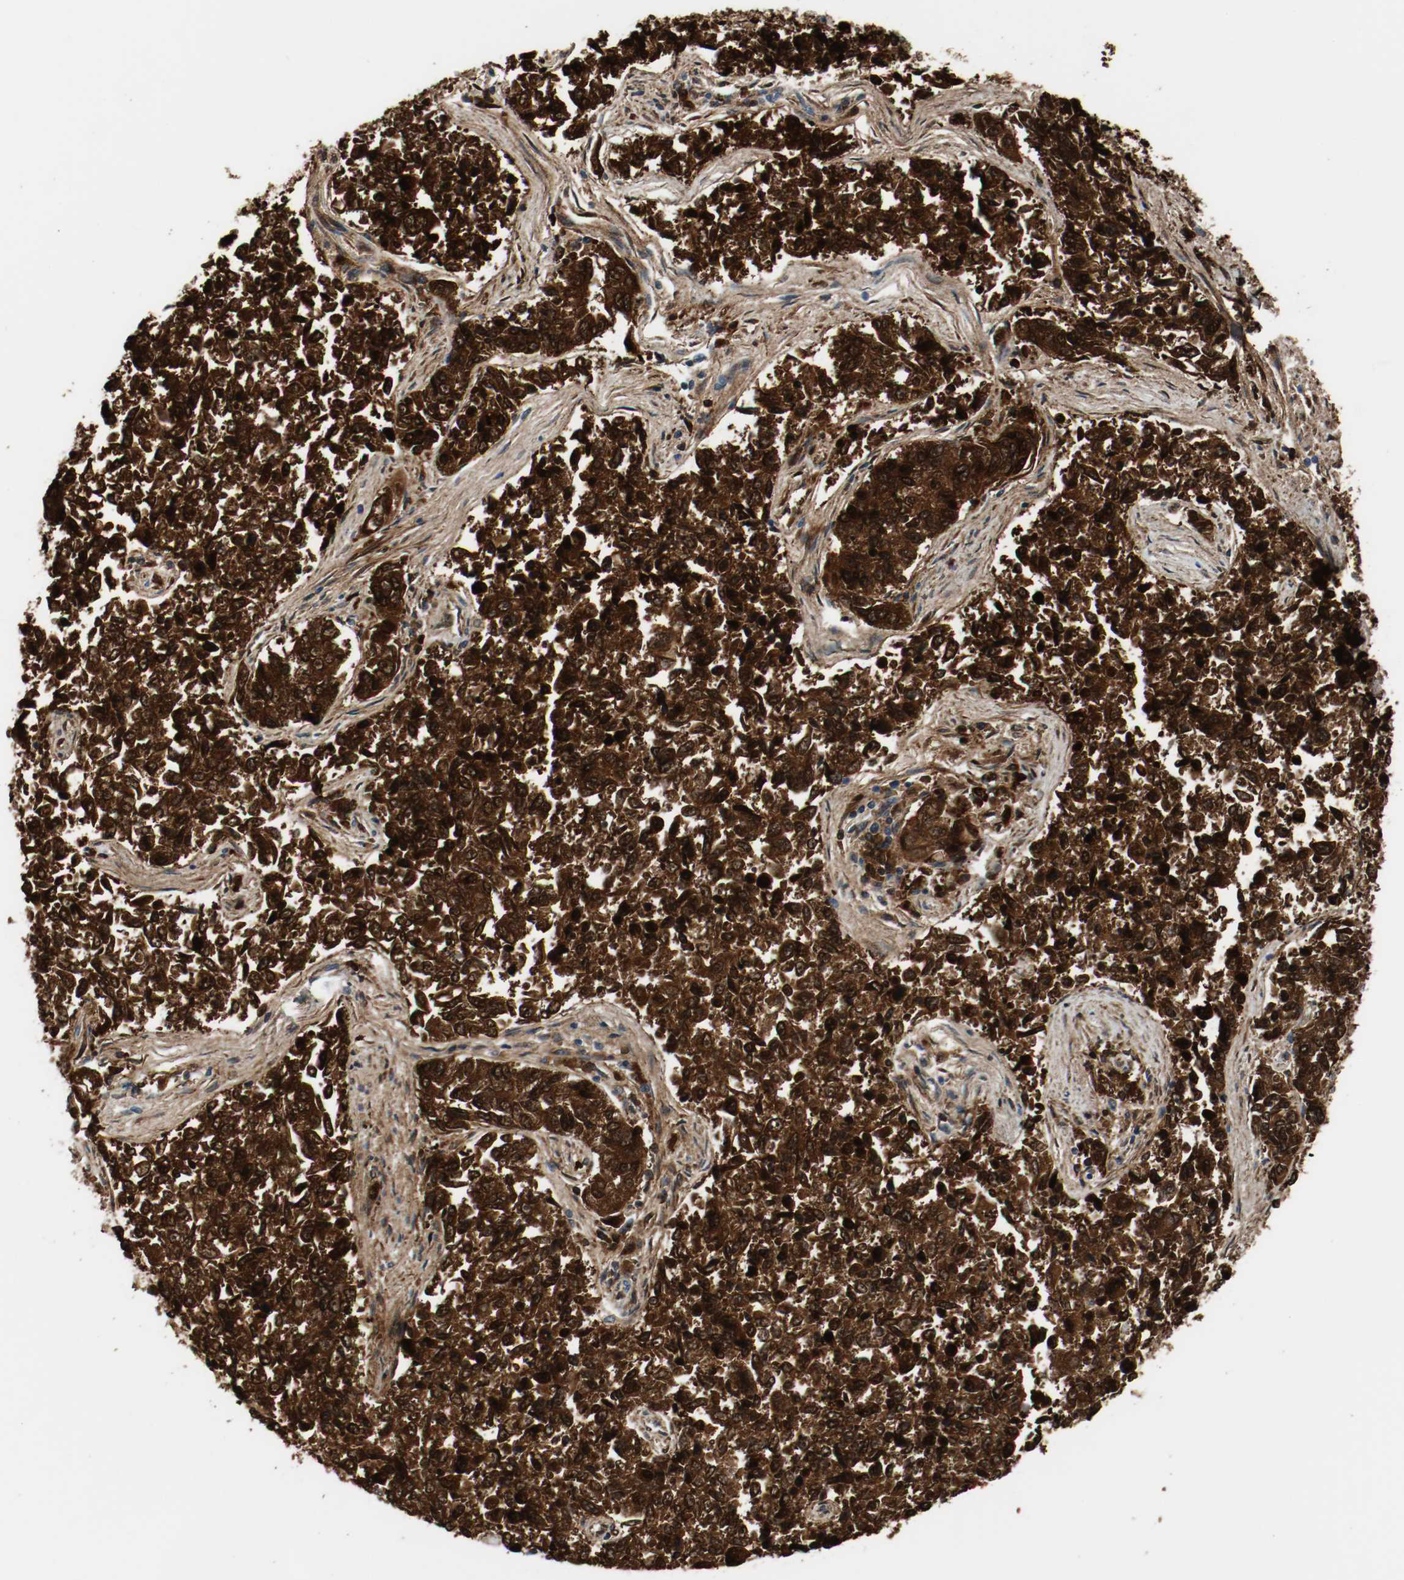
{"staining": {"intensity": "strong", "quantity": ">75%", "location": "cytoplasmic/membranous,nuclear"}, "tissue": "lung cancer", "cell_type": "Tumor cells", "image_type": "cancer", "snomed": [{"axis": "morphology", "description": "Adenocarcinoma, NOS"}, {"axis": "topography", "description": "Lung"}], "caption": "Immunohistochemical staining of human lung cancer (adenocarcinoma) demonstrates high levels of strong cytoplasmic/membranous and nuclear expression in approximately >75% of tumor cells.", "gene": "TXNRD1", "patient": {"sex": "male", "age": 84}}